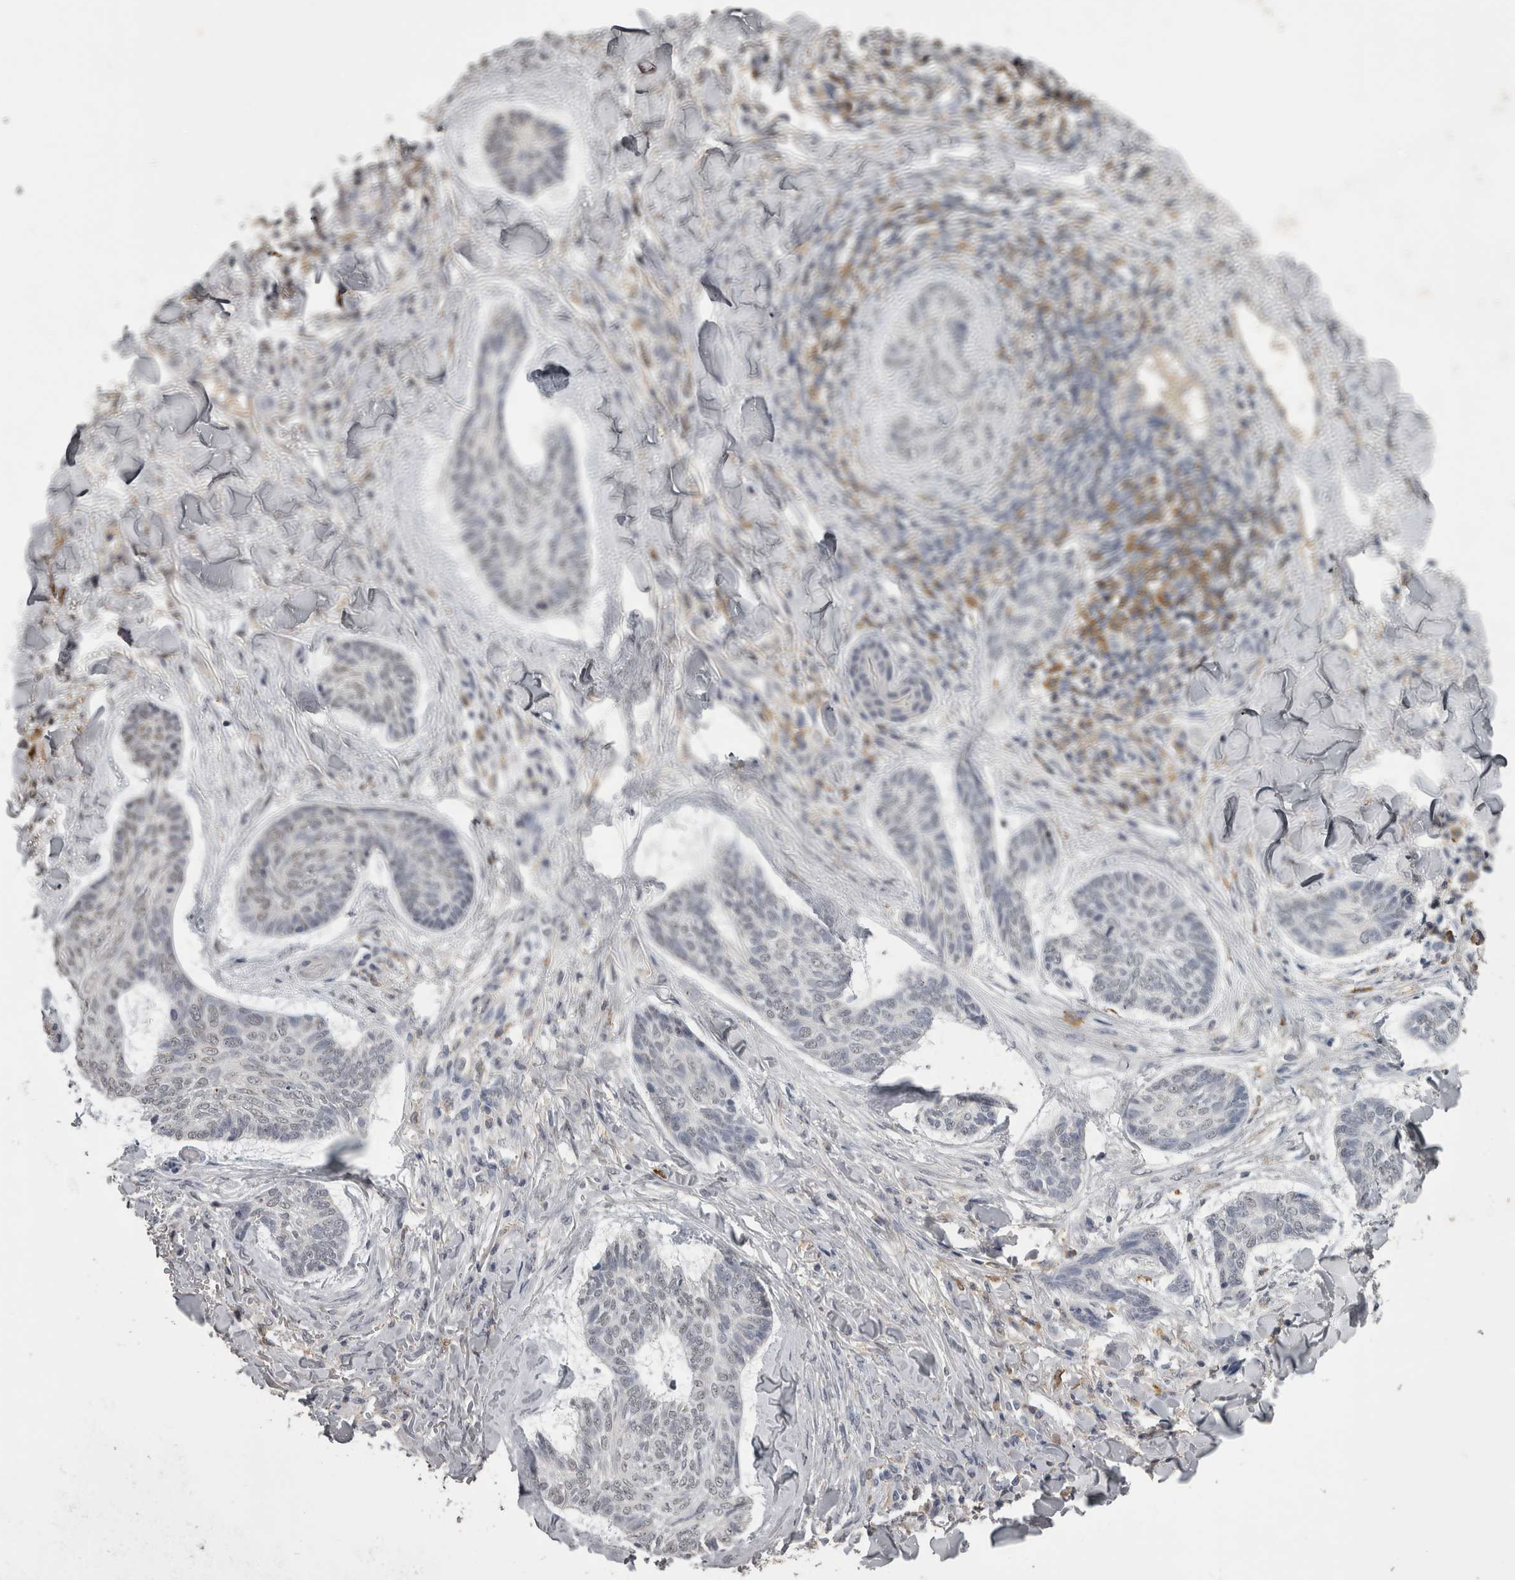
{"staining": {"intensity": "negative", "quantity": "none", "location": "none"}, "tissue": "skin cancer", "cell_type": "Tumor cells", "image_type": "cancer", "snomed": [{"axis": "morphology", "description": "Basal cell carcinoma"}, {"axis": "topography", "description": "Skin"}], "caption": "This image is of skin cancer (basal cell carcinoma) stained with immunohistochemistry (IHC) to label a protein in brown with the nuclei are counter-stained blue. There is no staining in tumor cells. (DAB (3,3'-diaminobenzidine) IHC visualized using brightfield microscopy, high magnification).", "gene": "PIK3AP1", "patient": {"sex": "male", "age": 43}}